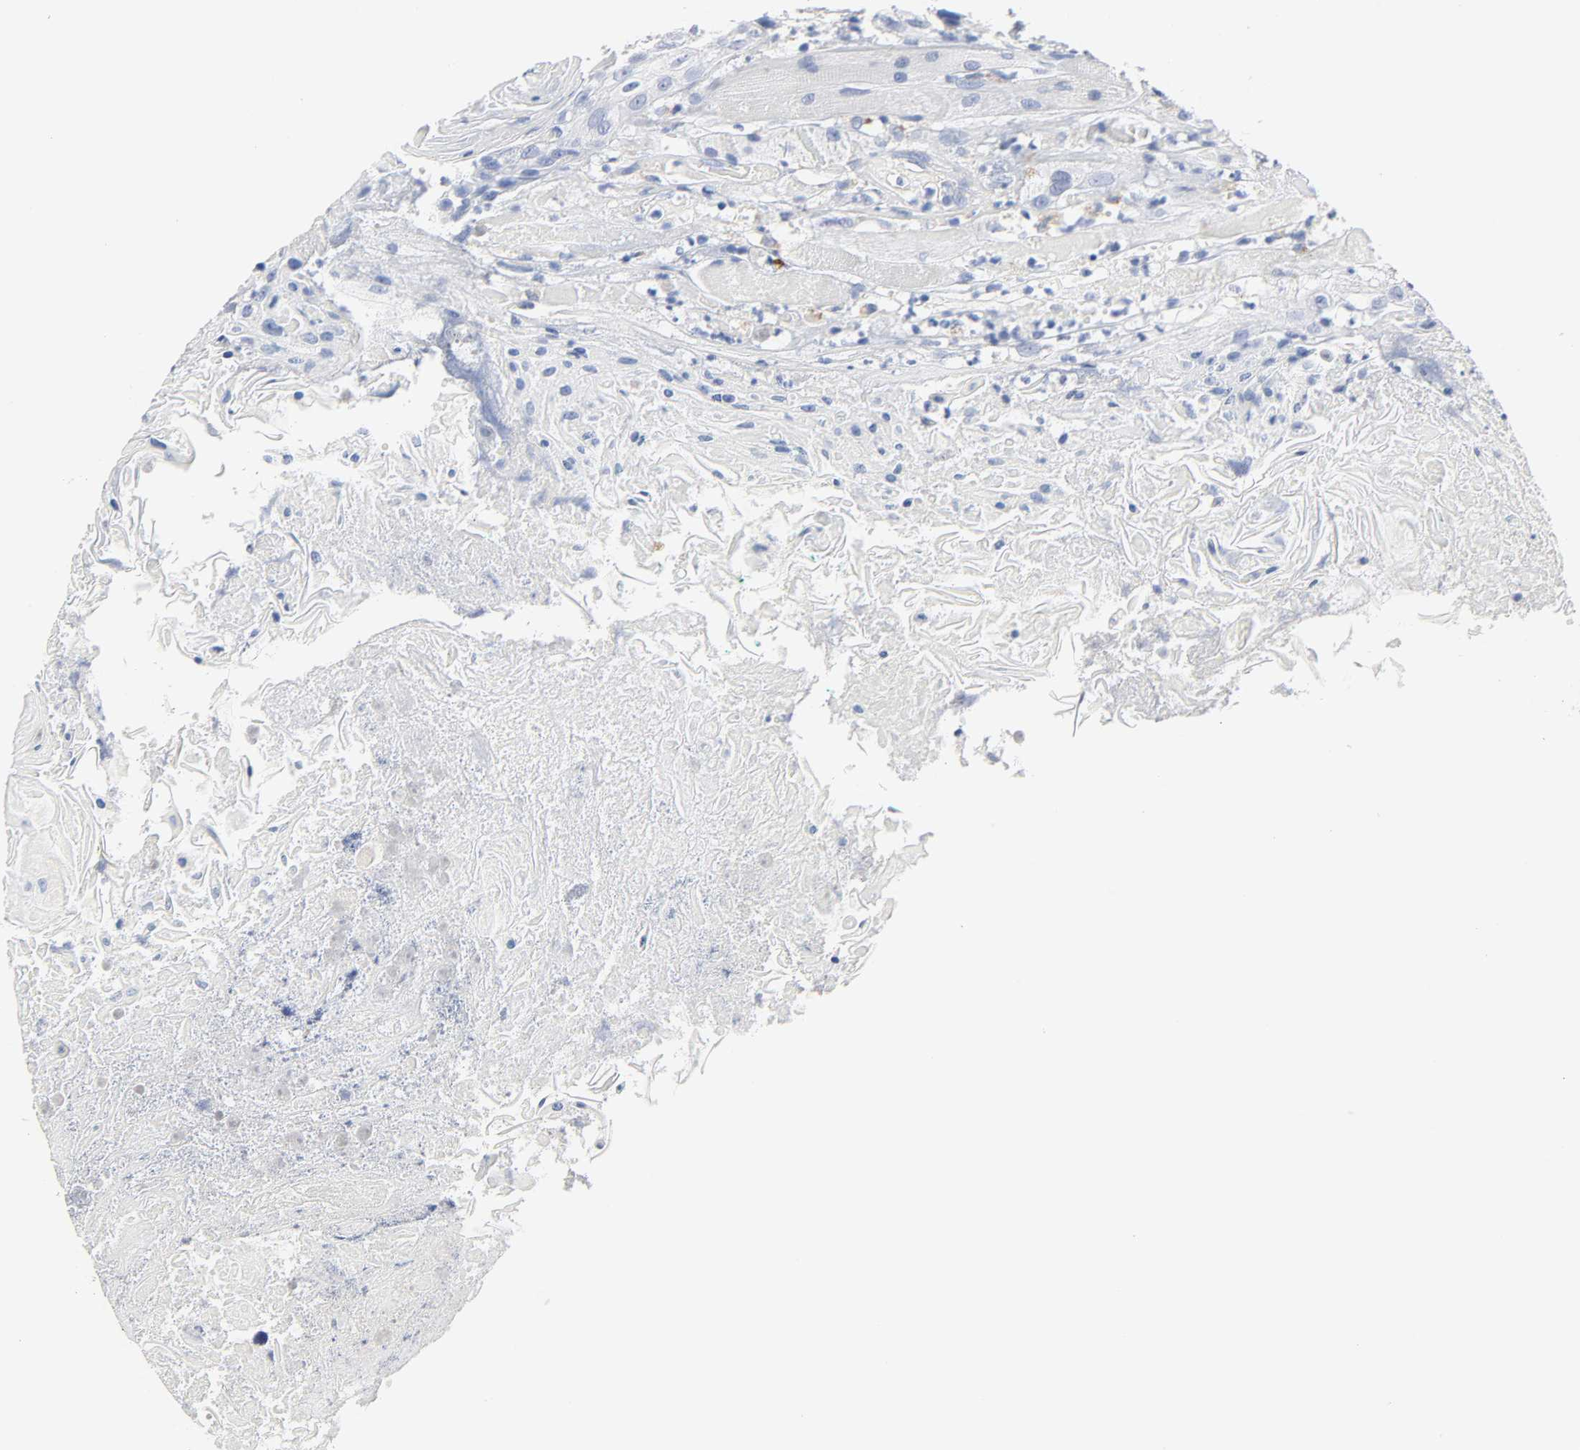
{"staining": {"intensity": "negative", "quantity": "none", "location": "none"}, "tissue": "head and neck cancer", "cell_type": "Tumor cells", "image_type": "cancer", "snomed": [{"axis": "morphology", "description": "Squamous cell carcinoma, NOS"}, {"axis": "topography", "description": "Head-Neck"}], "caption": "Image shows no significant protein positivity in tumor cells of head and neck squamous cell carcinoma.", "gene": "PLP1", "patient": {"sex": "female", "age": 84}}